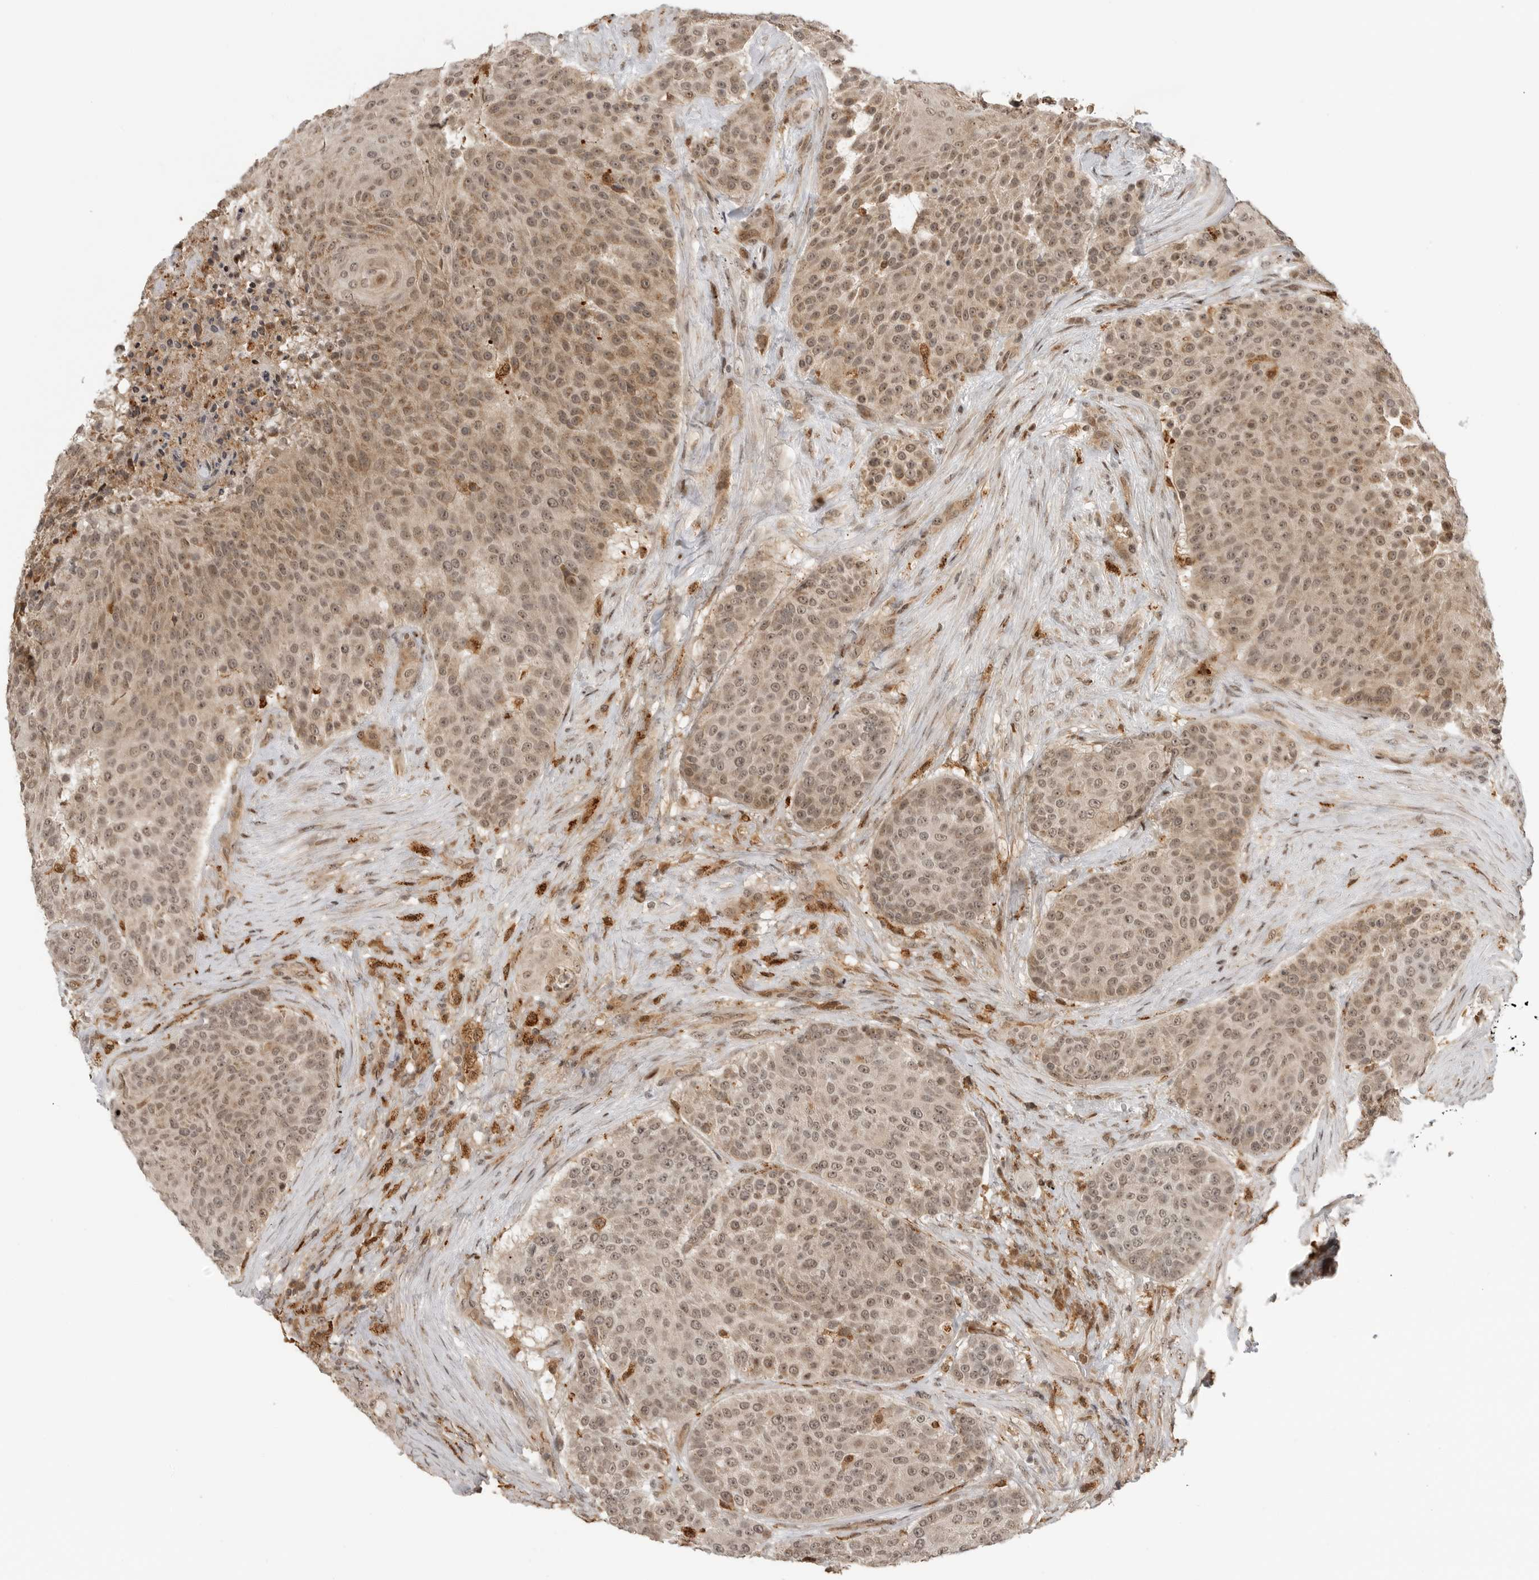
{"staining": {"intensity": "weak", "quantity": ">75%", "location": "cytoplasmic/membranous,nuclear"}, "tissue": "urothelial cancer", "cell_type": "Tumor cells", "image_type": "cancer", "snomed": [{"axis": "morphology", "description": "Urothelial carcinoma, High grade"}, {"axis": "topography", "description": "Urinary bladder"}], "caption": "Protein staining of urothelial carcinoma (high-grade) tissue exhibits weak cytoplasmic/membranous and nuclear staining in about >75% of tumor cells. (IHC, brightfield microscopy, high magnification).", "gene": "BMP2K", "patient": {"sex": "female", "age": 63}}